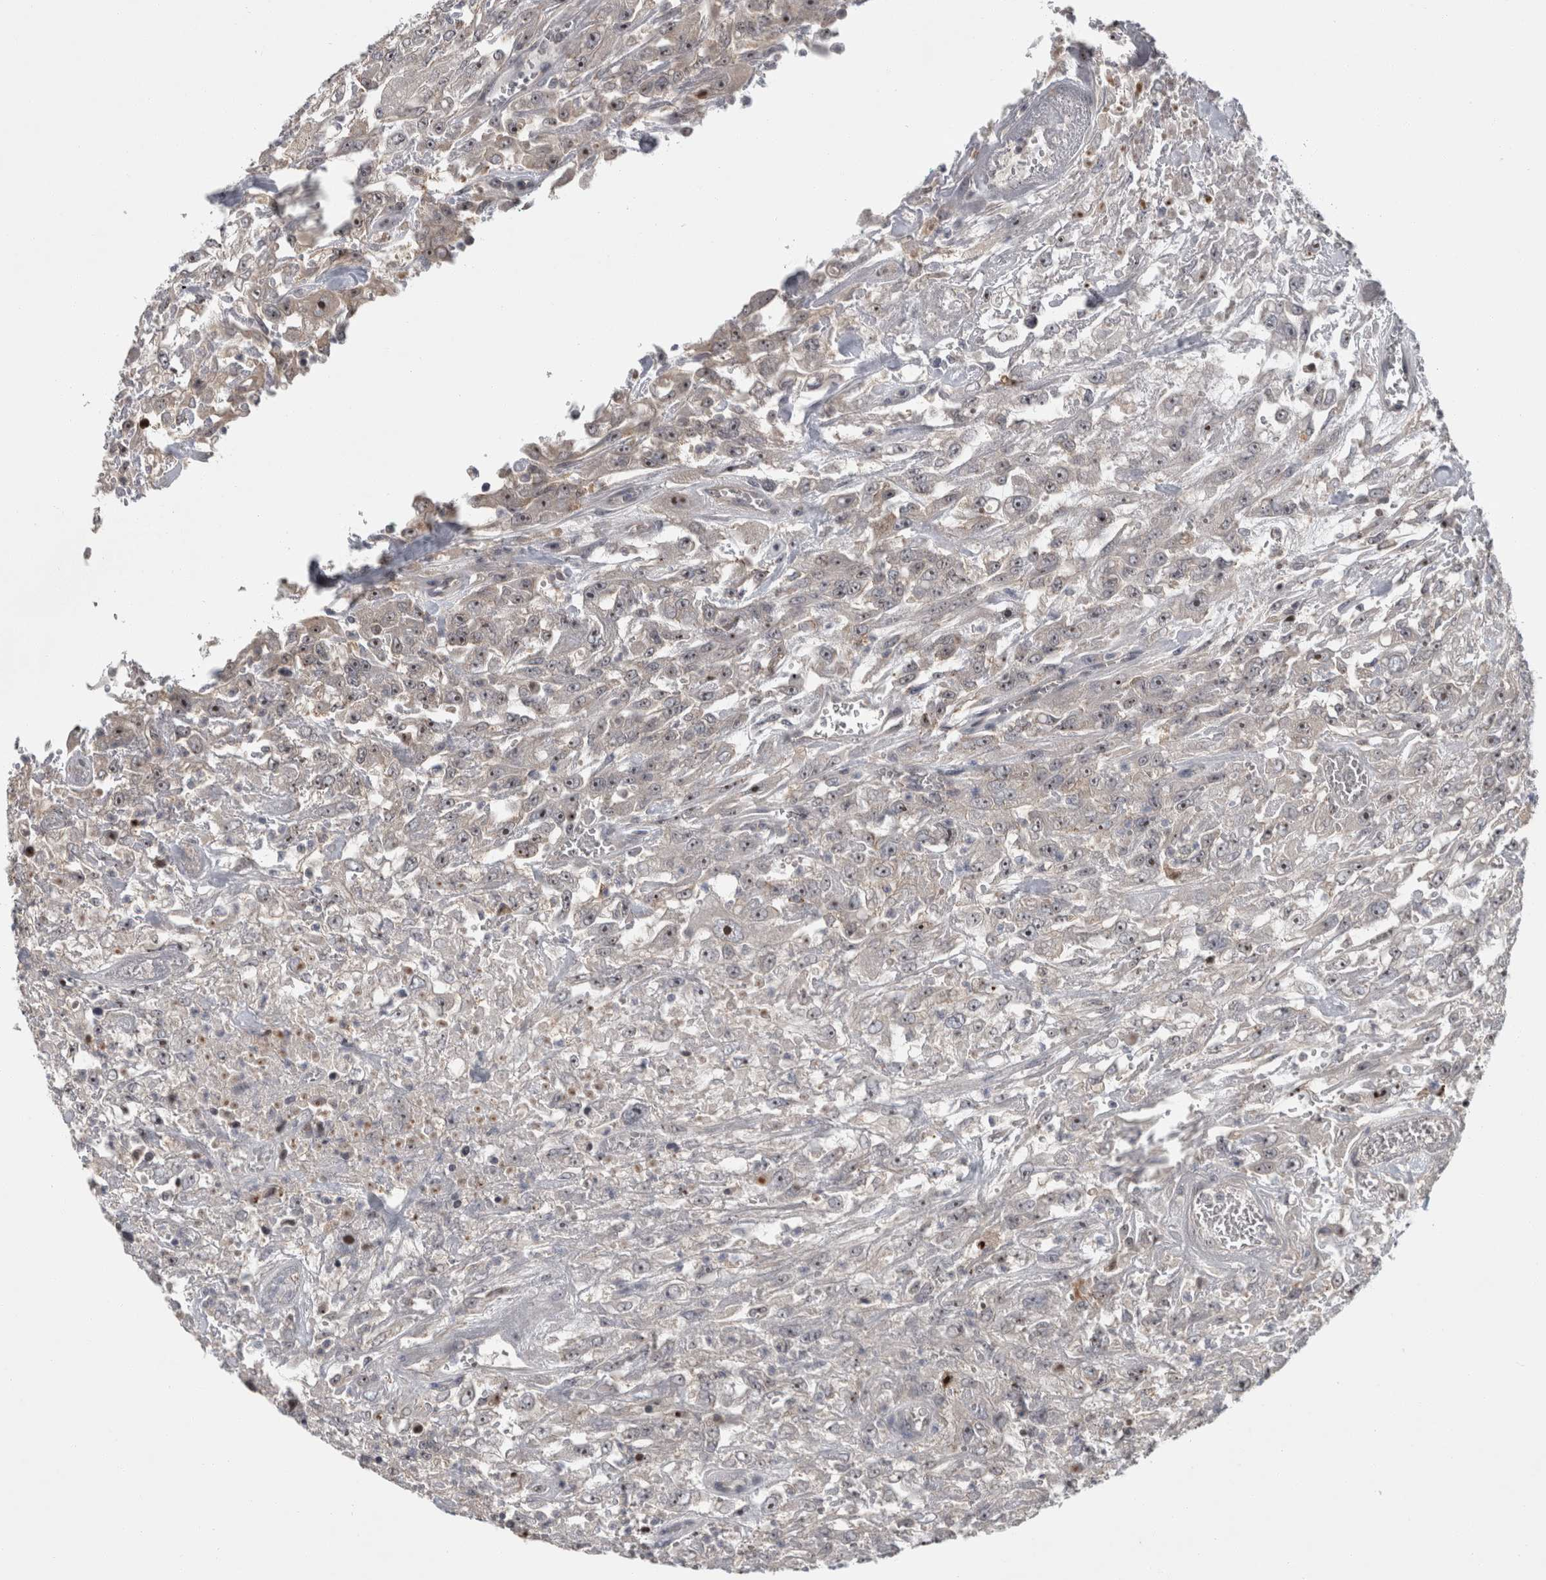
{"staining": {"intensity": "moderate", "quantity": ">75%", "location": "nuclear"}, "tissue": "urothelial cancer", "cell_type": "Tumor cells", "image_type": "cancer", "snomed": [{"axis": "morphology", "description": "Urothelial carcinoma, High grade"}, {"axis": "topography", "description": "Urinary bladder"}], "caption": "Immunohistochemistry staining of urothelial cancer, which reveals medium levels of moderate nuclear staining in about >75% of tumor cells indicating moderate nuclear protein positivity. The staining was performed using DAB (brown) for protein detection and nuclei were counterstained in hematoxylin (blue).", "gene": "RBM28", "patient": {"sex": "male", "age": 46}}